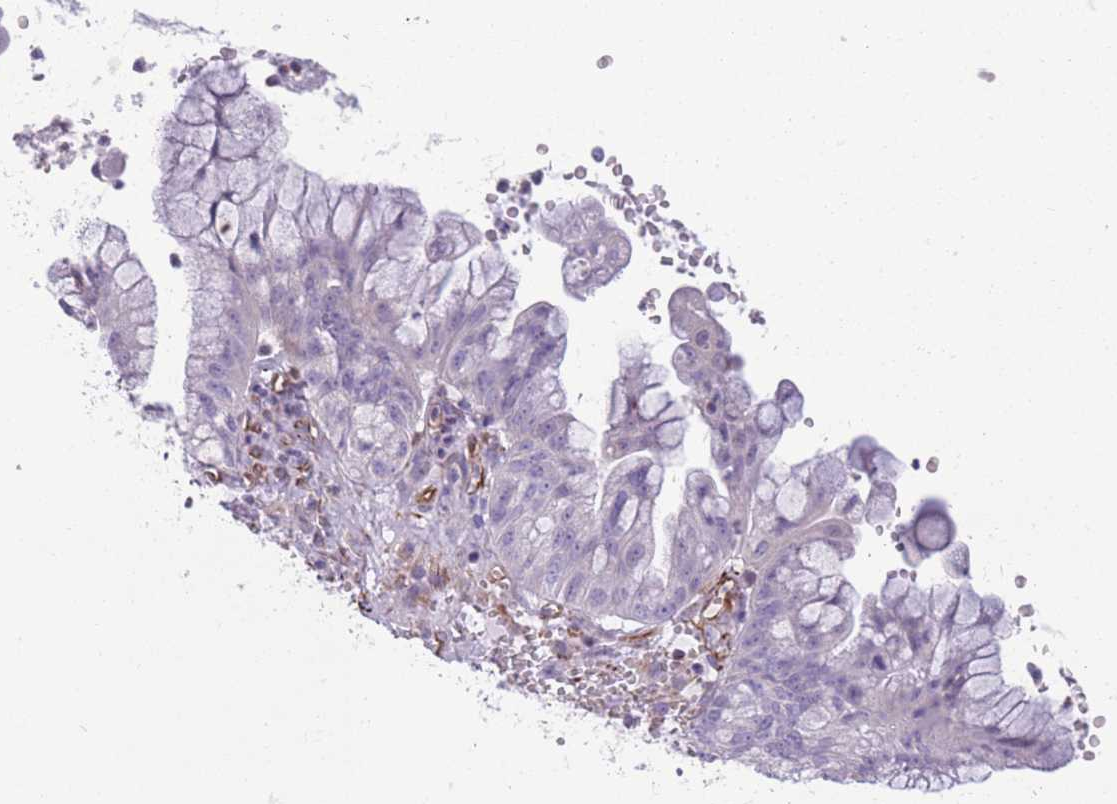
{"staining": {"intensity": "negative", "quantity": "none", "location": "none"}, "tissue": "ovarian cancer", "cell_type": "Tumor cells", "image_type": "cancer", "snomed": [{"axis": "morphology", "description": "Cystadenocarcinoma, mucinous, NOS"}, {"axis": "topography", "description": "Ovary"}], "caption": "A photomicrograph of ovarian mucinous cystadenocarcinoma stained for a protein reveals no brown staining in tumor cells. The staining was performed using DAB to visualize the protein expression in brown, while the nuclei were stained in blue with hematoxylin (Magnification: 20x).", "gene": "PTCD1", "patient": {"sex": "female", "age": 70}}